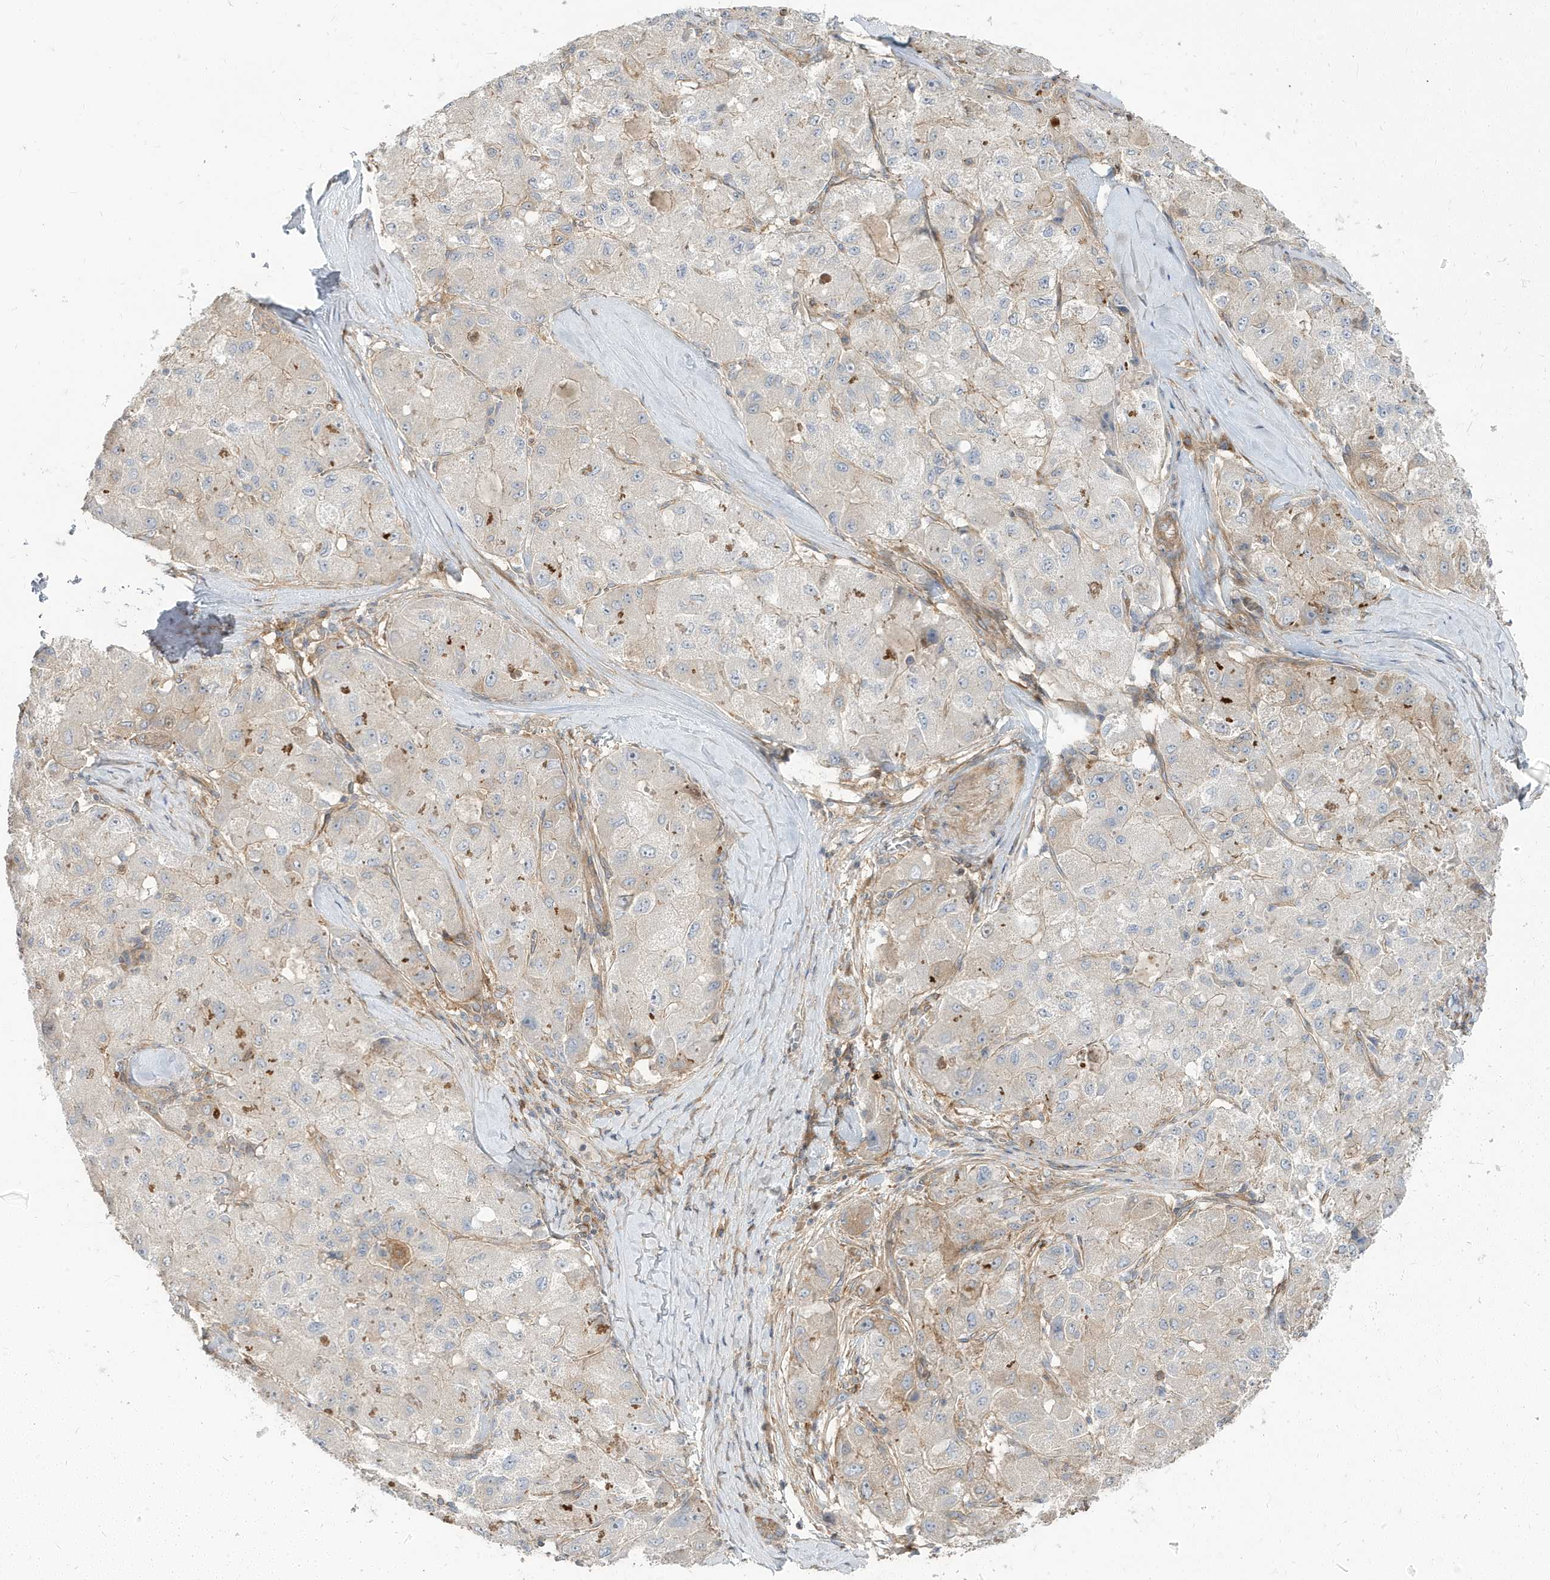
{"staining": {"intensity": "weak", "quantity": "<25%", "location": "cytoplasmic/membranous"}, "tissue": "liver cancer", "cell_type": "Tumor cells", "image_type": "cancer", "snomed": [{"axis": "morphology", "description": "Carcinoma, Hepatocellular, NOS"}, {"axis": "topography", "description": "Liver"}], "caption": "DAB (3,3'-diaminobenzidine) immunohistochemical staining of human liver hepatocellular carcinoma reveals no significant staining in tumor cells.", "gene": "STAM", "patient": {"sex": "male", "age": 80}}